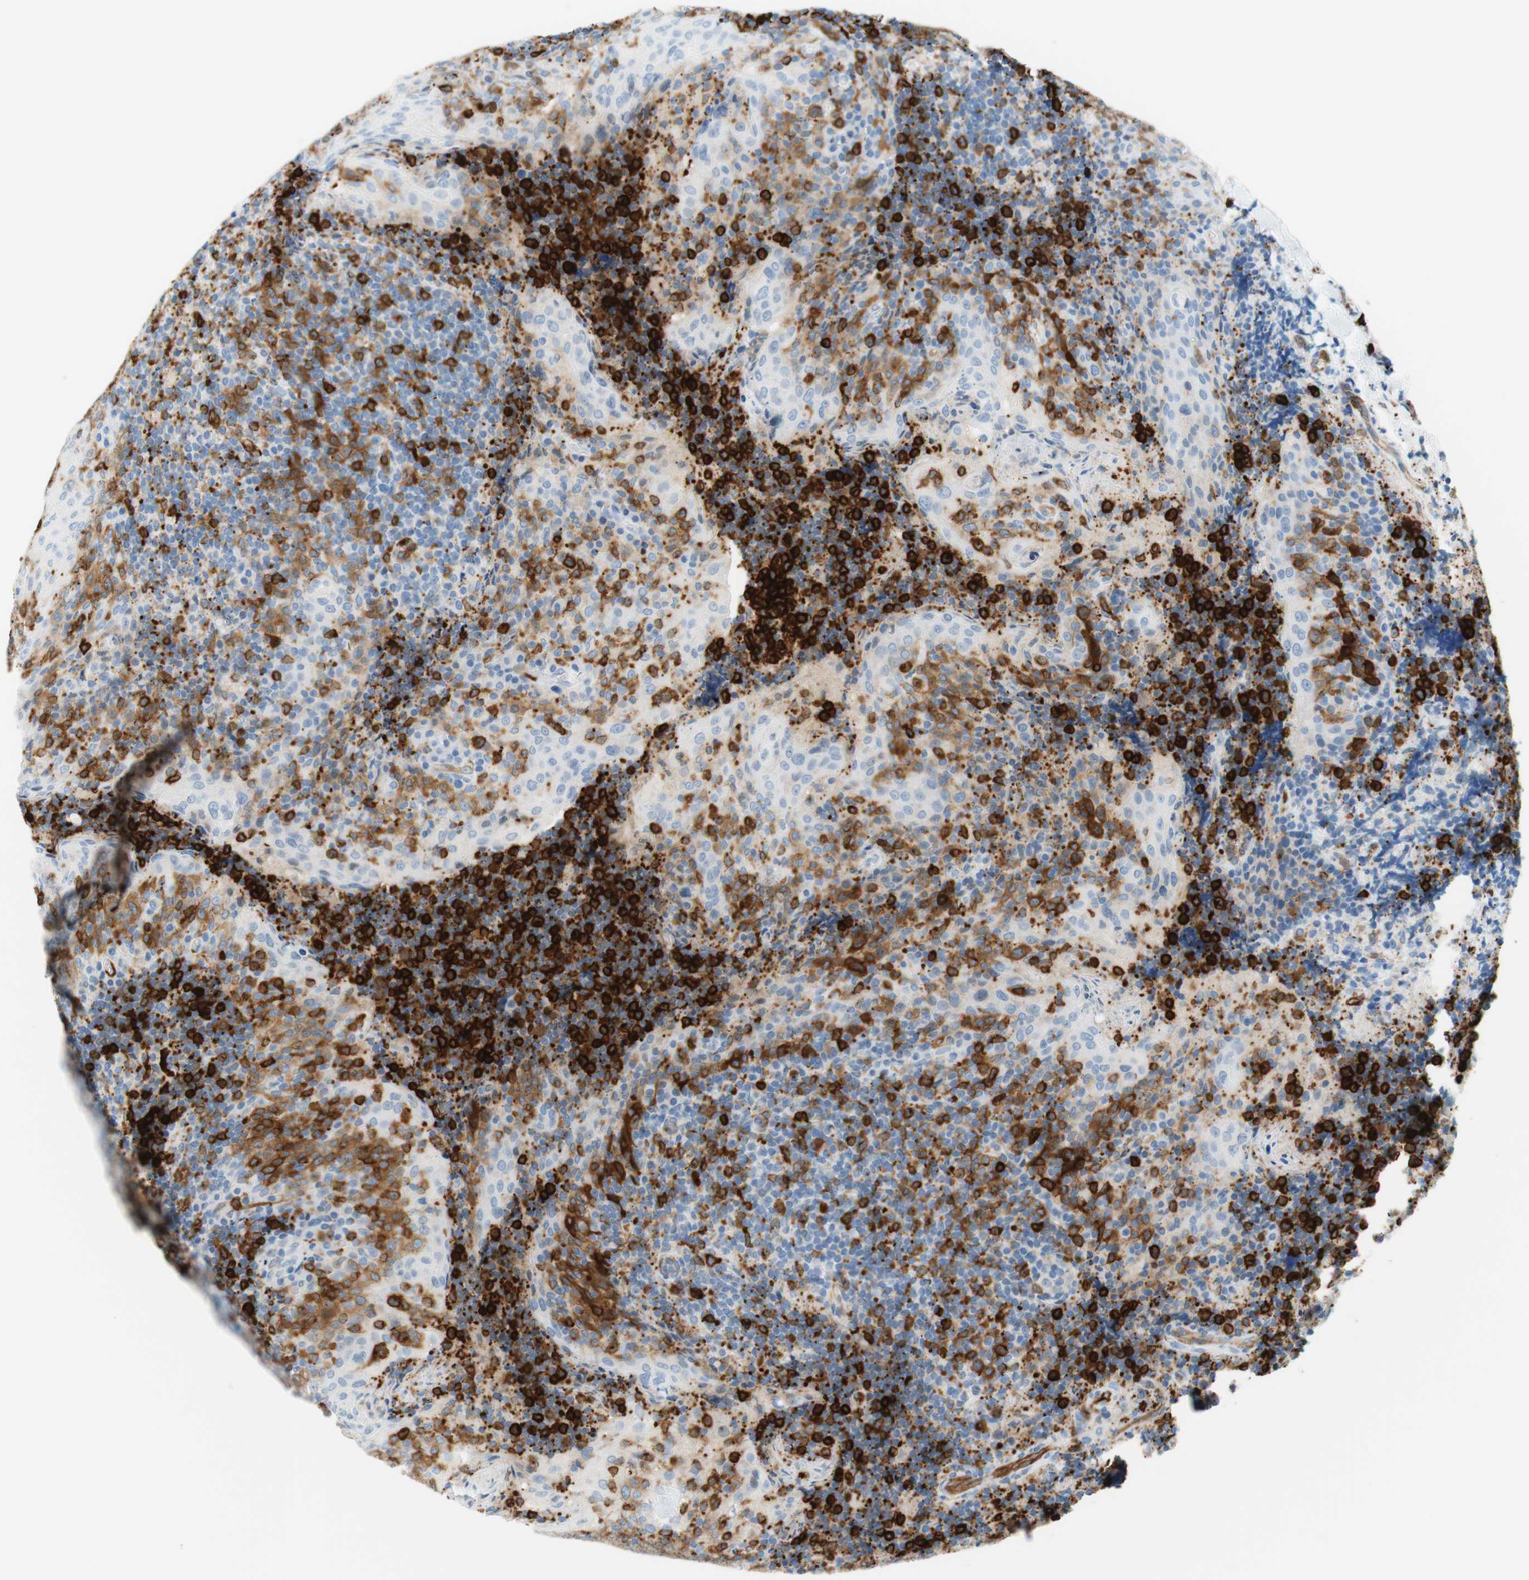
{"staining": {"intensity": "strong", "quantity": "25%-75%", "location": "cytoplasmic/membranous"}, "tissue": "tonsil", "cell_type": "Germinal center cells", "image_type": "normal", "snomed": [{"axis": "morphology", "description": "Normal tissue, NOS"}, {"axis": "topography", "description": "Tonsil"}], "caption": "Unremarkable tonsil displays strong cytoplasmic/membranous staining in approximately 25%-75% of germinal center cells, visualized by immunohistochemistry.", "gene": "STMN1", "patient": {"sex": "male", "age": 17}}